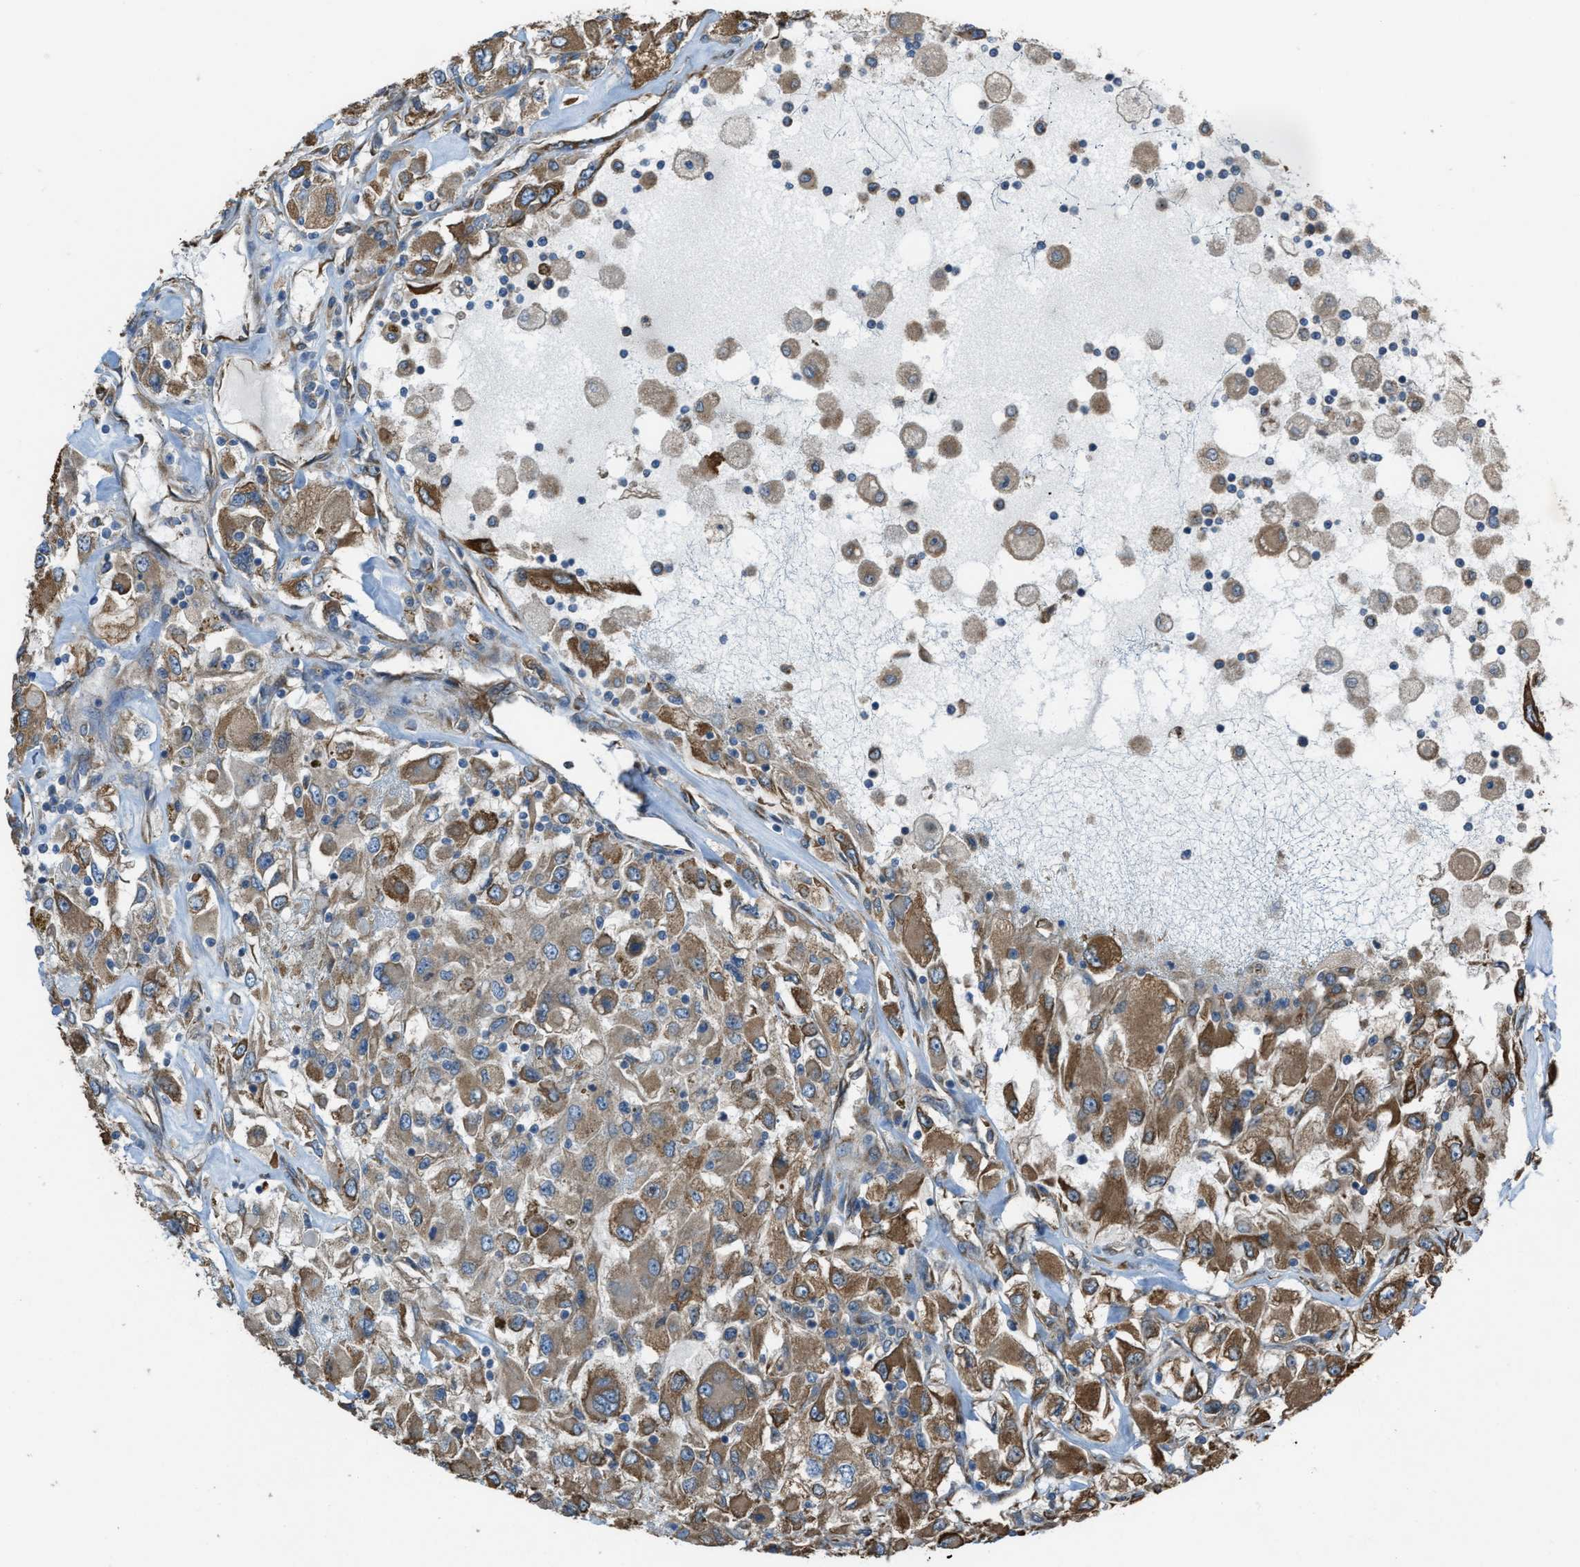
{"staining": {"intensity": "moderate", "quantity": ">75%", "location": "cytoplasmic/membranous"}, "tissue": "renal cancer", "cell_type": "Tumor cells", "image_type": "cancer", "snomed": [{"axis": "morphology", "description": "Adenocarcinoma, NOS"}, {"axis": "topography", "description": "Kidney"}], "caption": "Tumor cells show medium levels of moderate cytoplasmic/membranous positivity in approximately >75% of cells in renal adenocarcinoma. Using DAB (3,3'-diaminobenzidine) (brown) and hematoxylin (blue) stains, captured at high magnification using brightfield microscopy.", "gene": "TRPC1", "patient": {"sex": "female", "age": 52}}